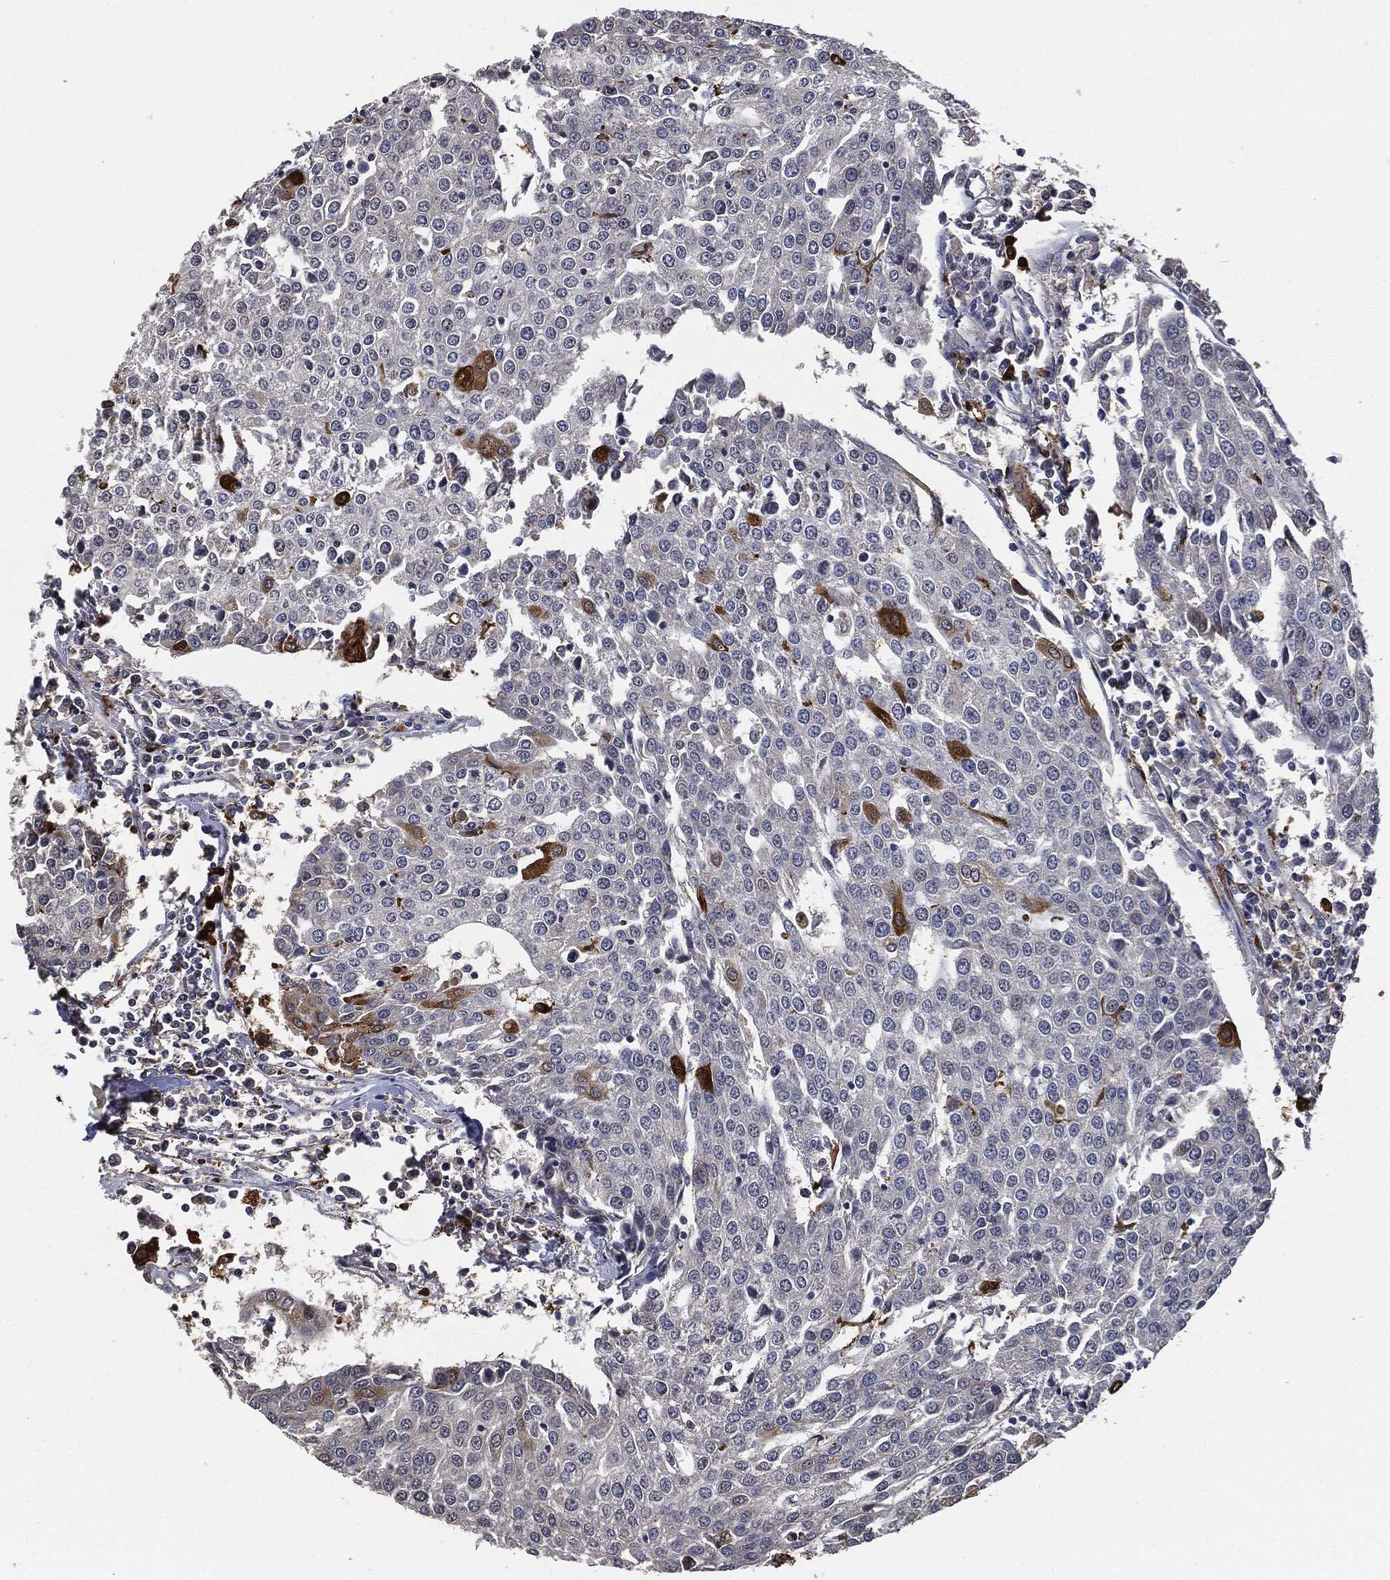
{"staining": {"intensity": "moderate", "quantity": "<25%", "location": "cytoplasmic/membranous"}, "tissue": "urothelial cancer", "cell_type": "Tumor cells", "image_type": "cancer", "snomed": [{"axis": "morphology", "description": "Urothelial carcinoma, High grade"}, {"axis": "topography", "description": "Urinary bladder"}], "caption": "High-magnification brightfield microscopy of high-grade urothelial carcinoma stained with DAB (brown) and counterstained with hematoxylin (blue). tumor cells exhibit moderate cytoplasmic/membranous positivity is seen in approximately<25% of cells.", "gene": "S100A9", "patient": {"sex": "female", "age": 85}}